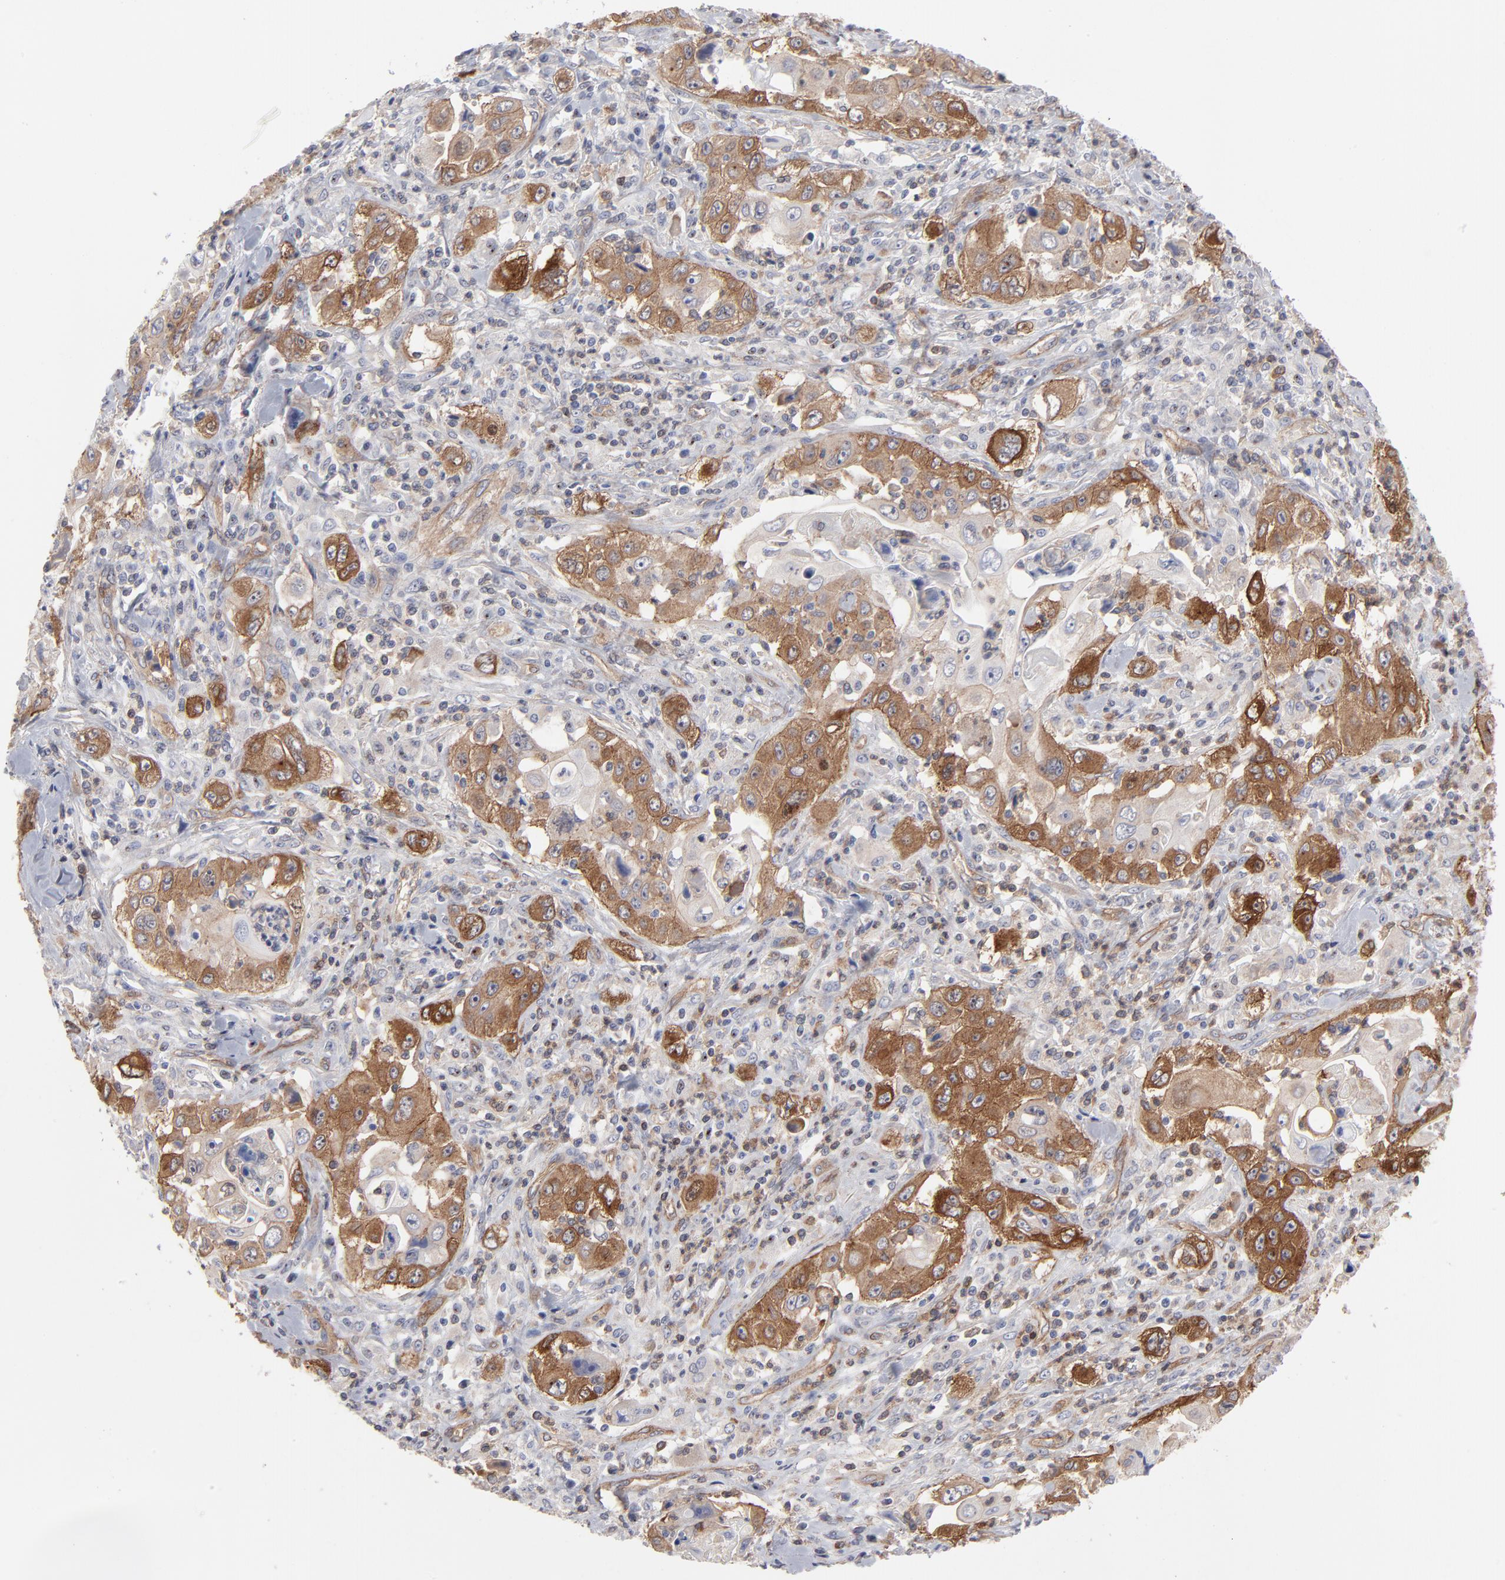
{"staining": {"intensity": "moderate", "quantity": ">75%", "location": "cytoplasmic/membranous"}, "tissue": "pancreatic cancer", "cell_type": "Tumor cells", "image_type": "cancer", "snomed": [{"axis": "morphology", "description": "Adenocarcinoma, NOS"}, {"axis": "topography", "description": "Pancreas"}], "caption": "Human pancreatic cancer stained with a brown dye shows moderate cytoplasmic/membranous positive expression in approximately >75% of tumor cells.", "gene": "PXN", "patient": {"sex": "male", "age": 70}}